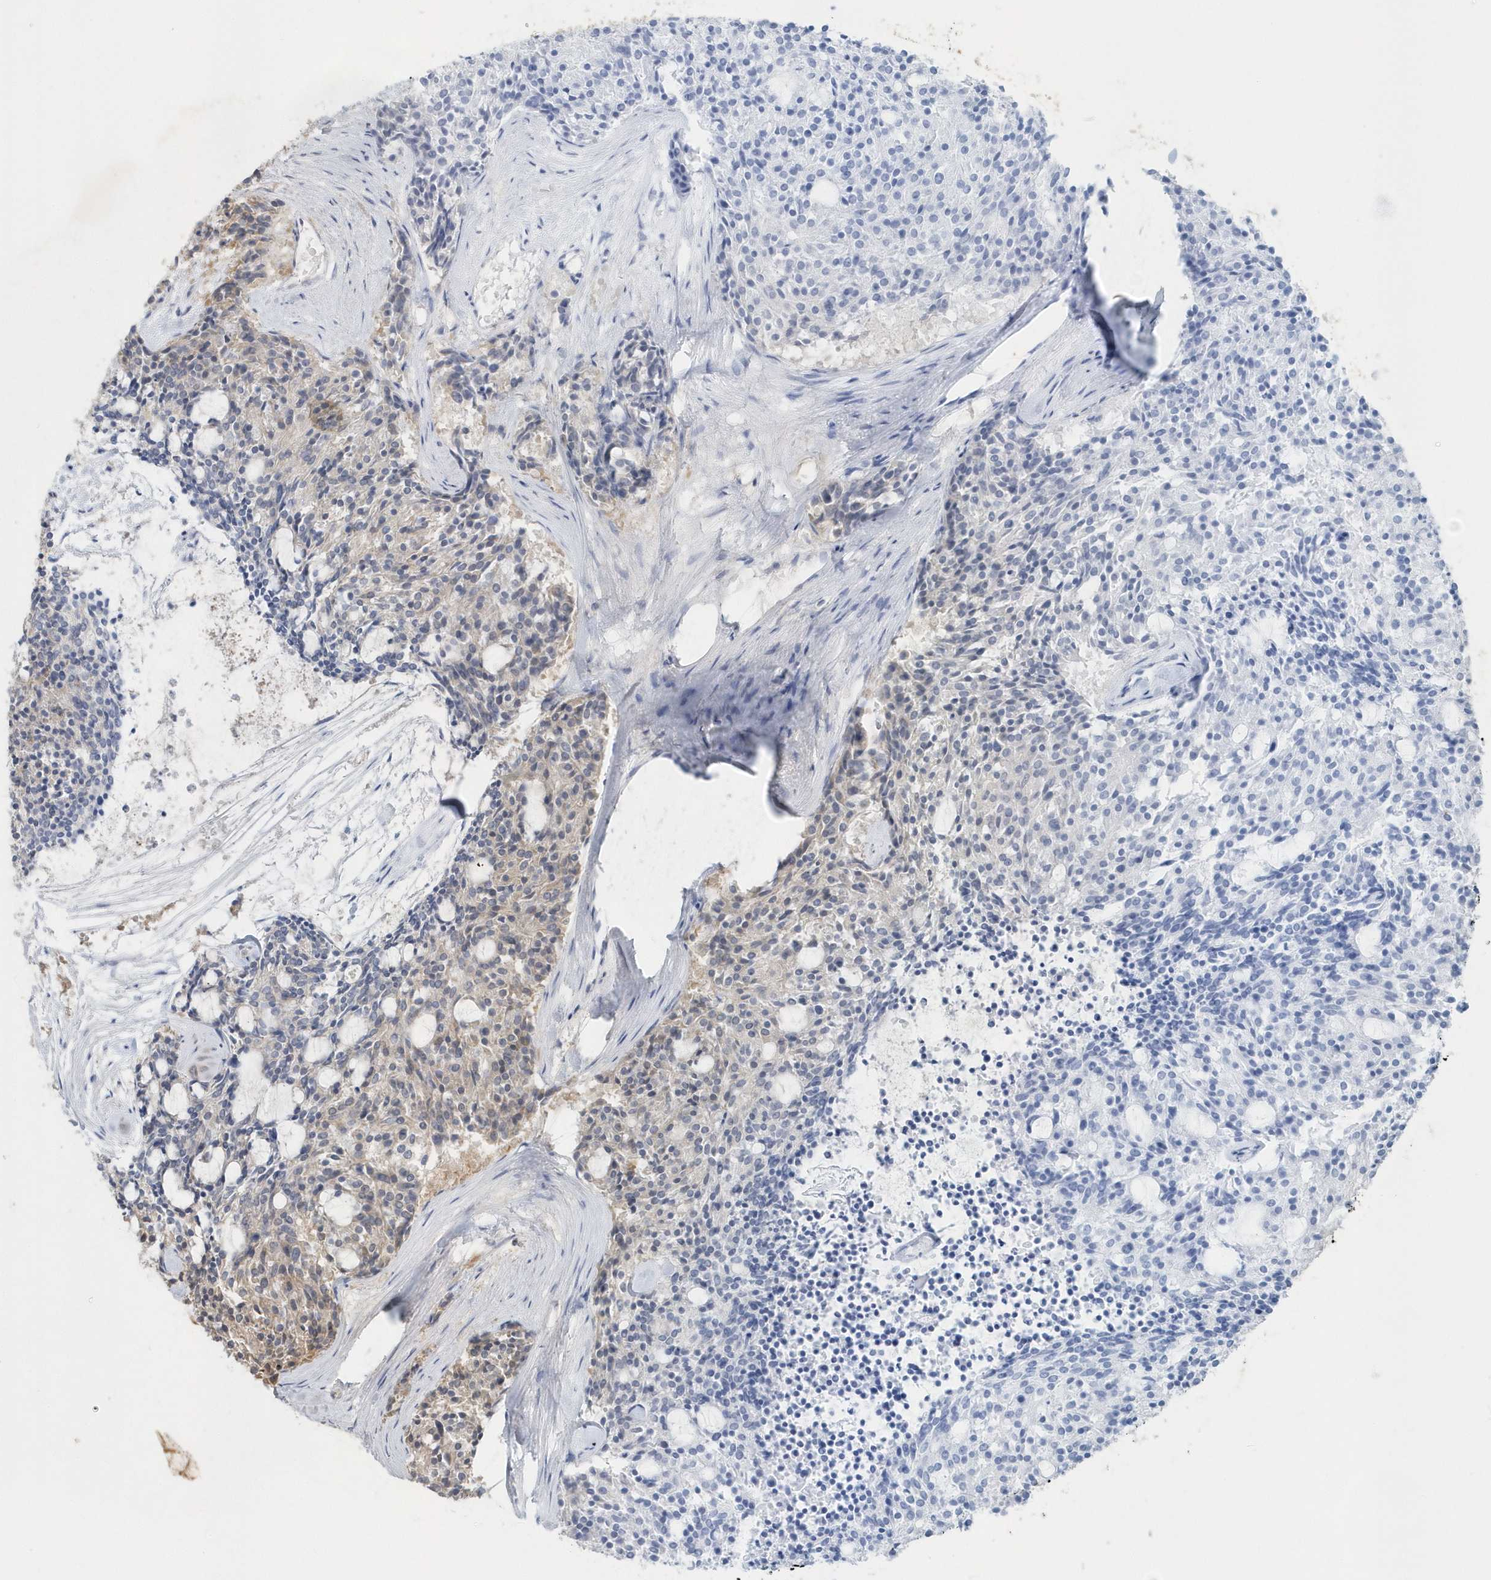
{"staining": {"intensity": "weak", "quantity": "<25%", "location": "cytoplasmic/membranous"}, "tissue": "carcinoid", "cell_type": "Tumor cells", "image_type": "cancer", "snomed": [{"axis": "morphology", "description": "Carcinoid, malignant, NOS"}, {"axis": "topography", "description": "Pancreas"}], "caption": "Tumor cells show no significant staining in carcinoid (malignant).", "gene": "AKR7A2", "patient": {"sex": "female", "age": 54}}